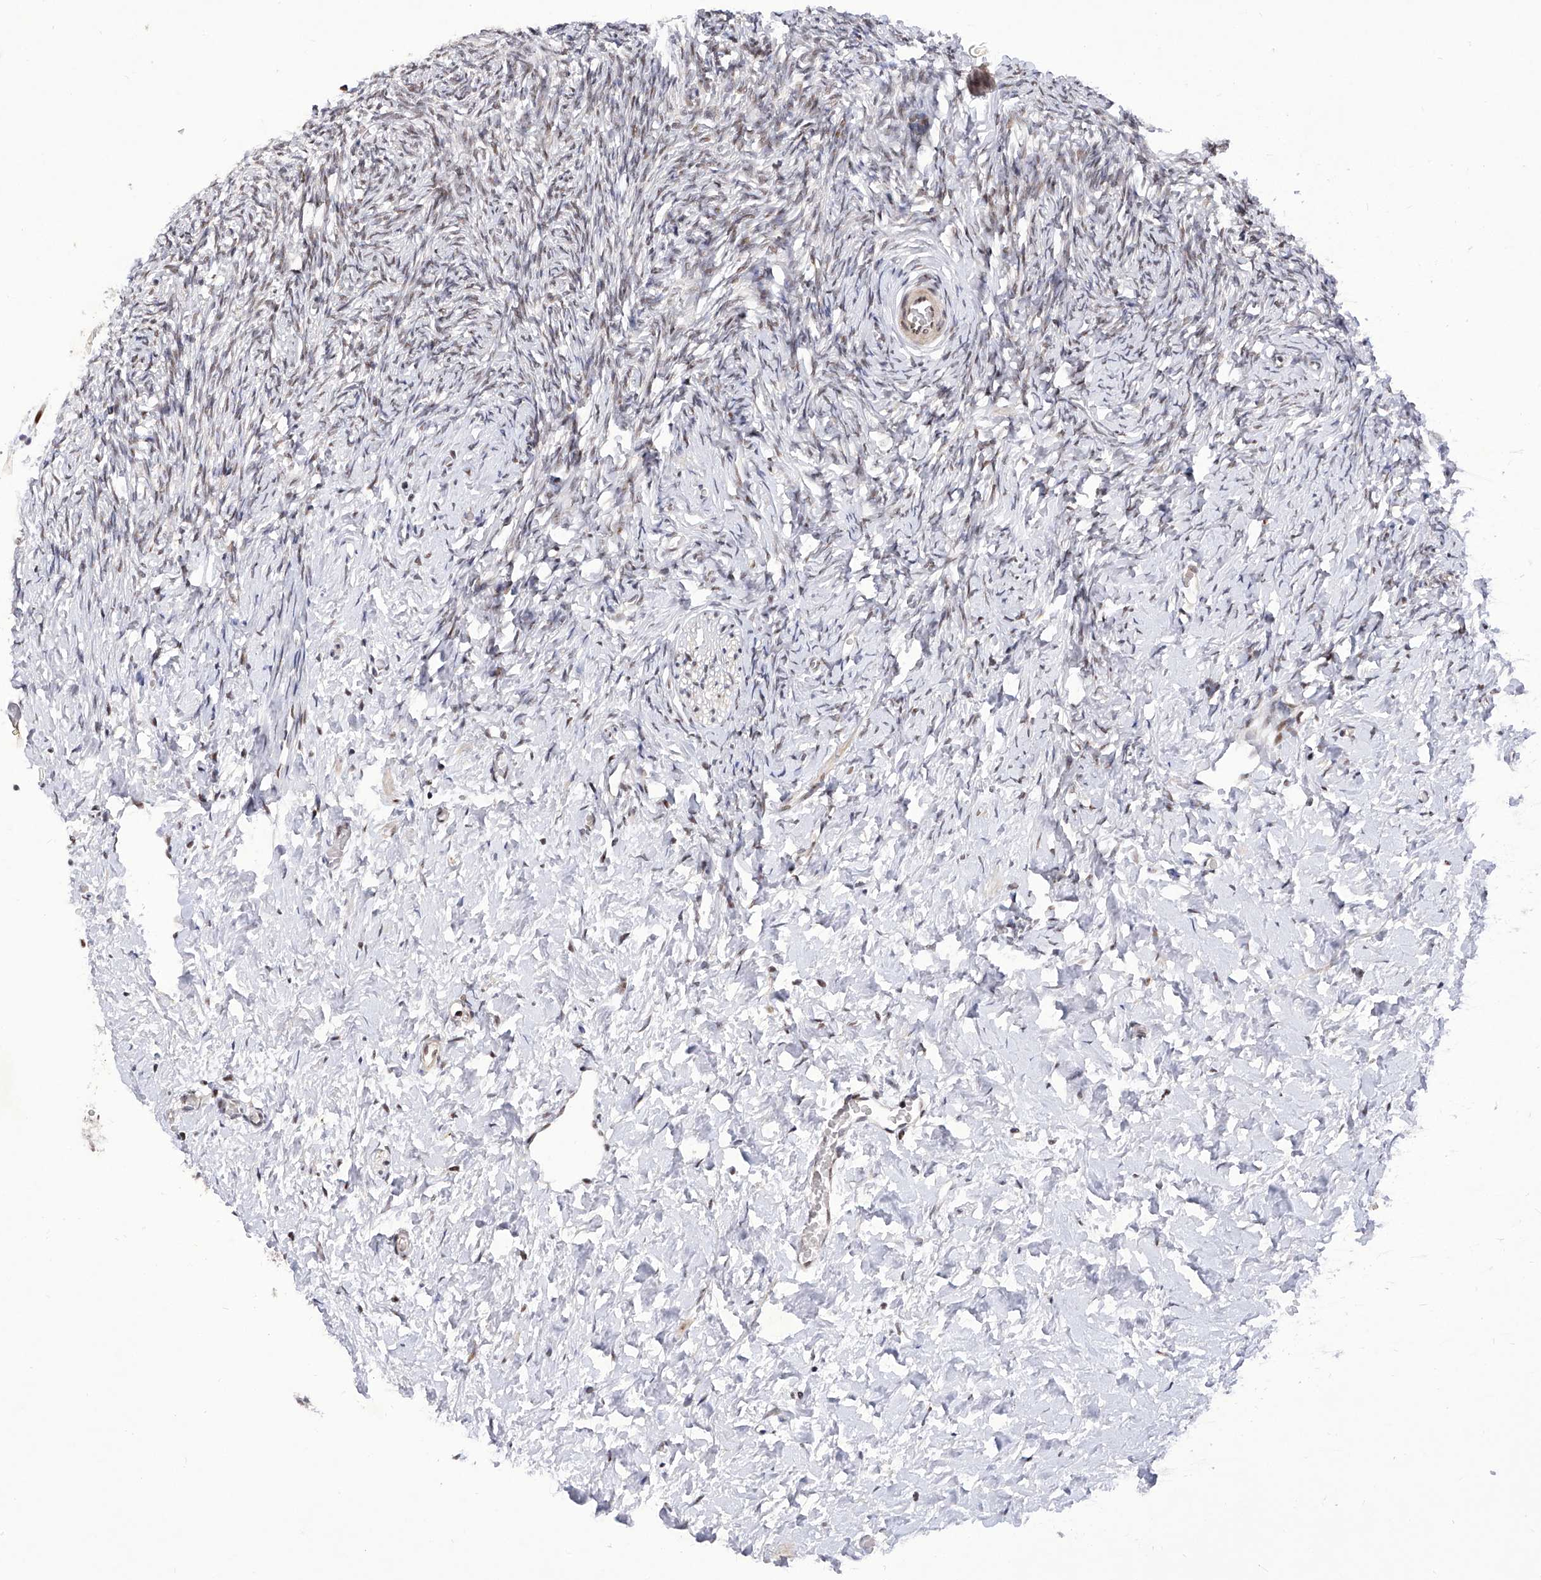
{"staining": {"intensity": "weak", "quantity": "<25%", "location": "nuclear"}, "tissue": "ovary", "cell_type": "Ovarian stroma cells", "image_type": "normal", "snomed": [{"axis": "morphology", "description": "Normal tissue, NOS"}, {"axis": "topography", "description": "Ovary"}], "caption": "IHC photomicrograph of normal ovary stained for a protein (brown), which shows no expression in ovarian stroma cells. (DAB (3,3'-diaminobenzidine) immunohistochemistry visualized using brightfield microscopy, high magnification).", "gene": "RAD54L", "patient": {"sex": "female", "age": 27}}